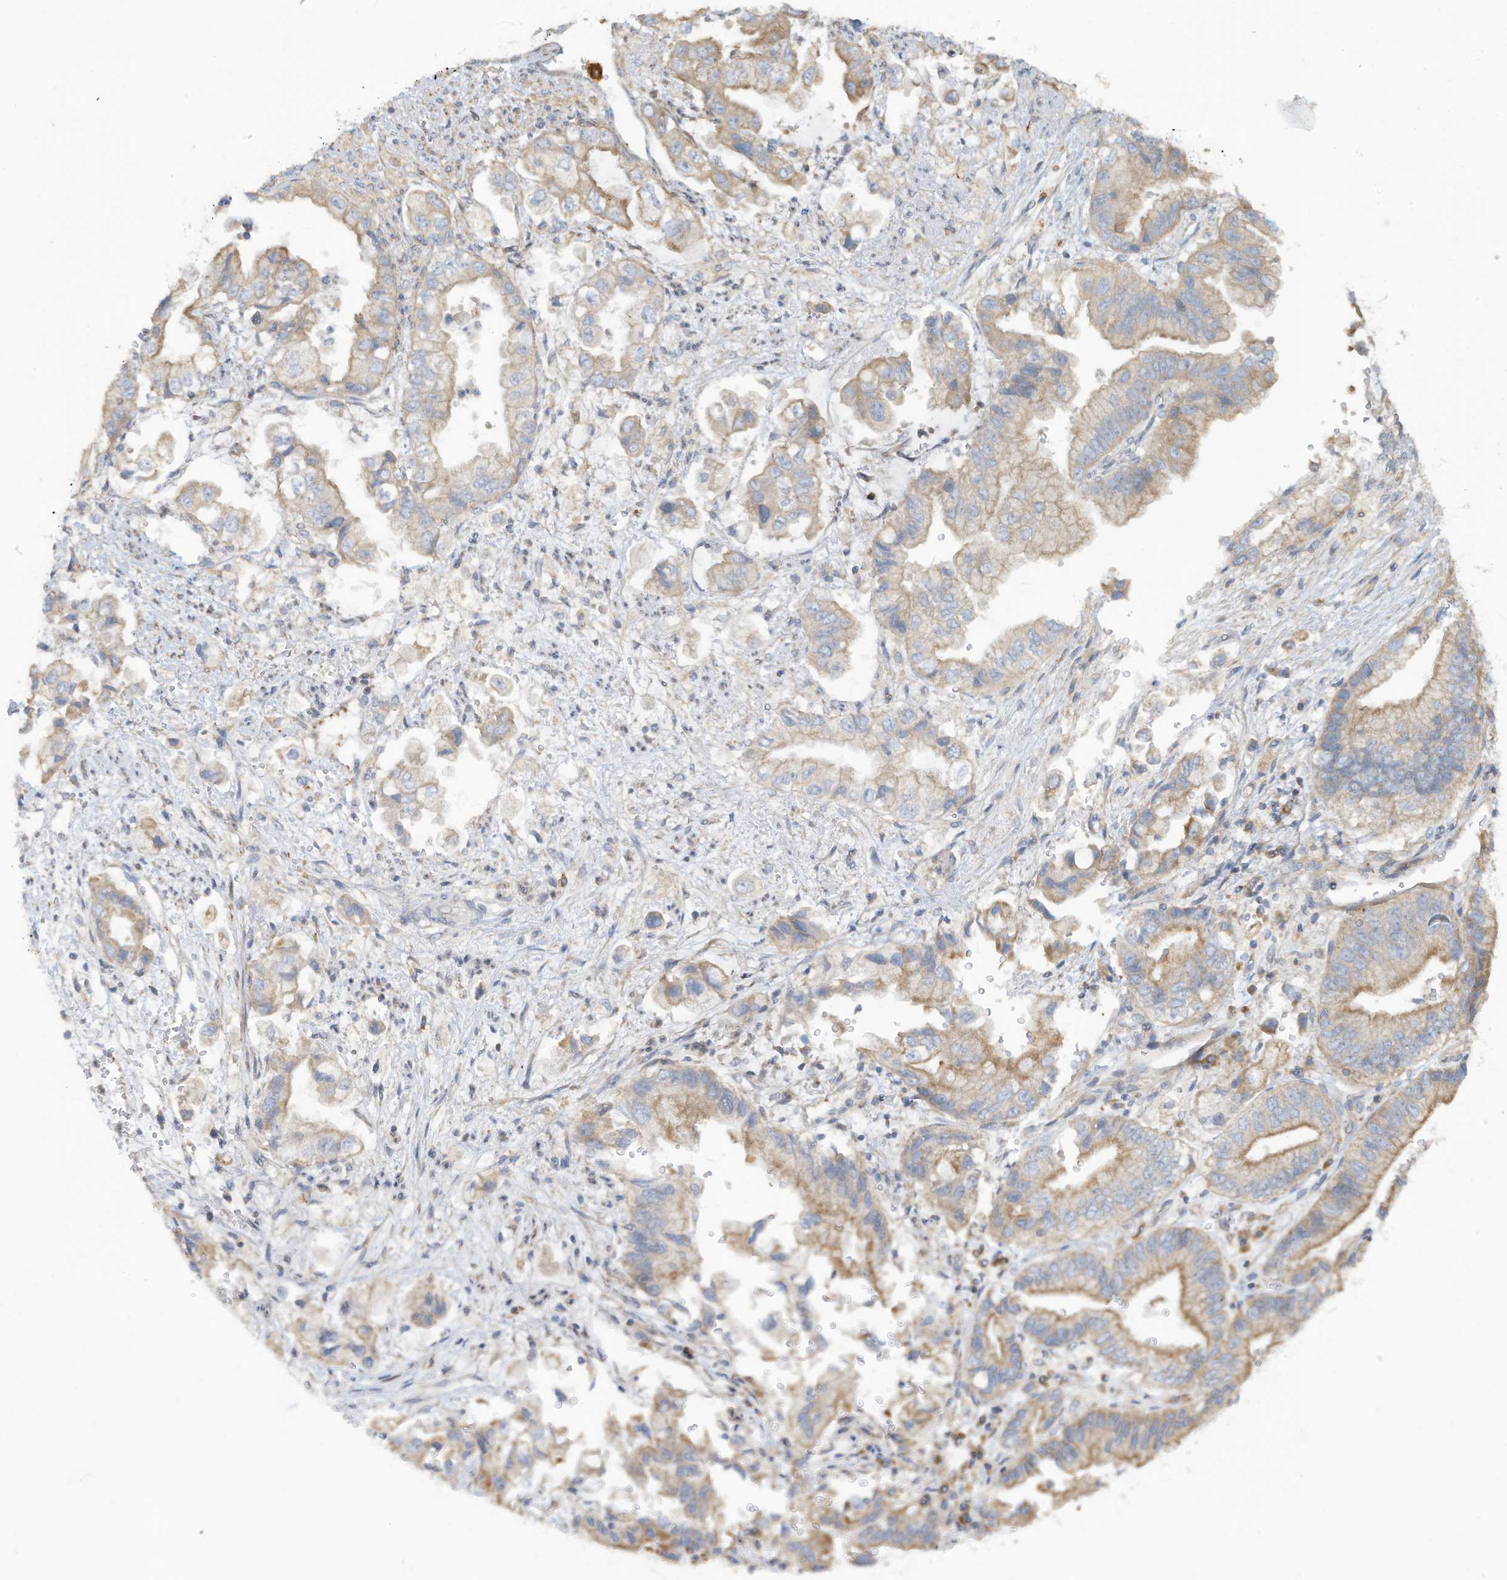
{"staining": {"intensity": "moderate", "quantity": "25%-75%", "location": "cytoplasmic/membranous"}, "tissue": "stomach cancer", "cell_type": "Tumor cells", "image_type": "cancer", "snomed": [{"axis": "morphology", "description": "Adenocarcinoma, NOS"}, {"axis": "topography", "description": "Stomach"}], "caption": "Protein staining of adenocarcinoma (stomach) tissue shows moderate cytoplasmic/membranous staining in approximately 25%-75% of tumor cells. The protein is shown in brown color, while the nuclei are stained blue.", "gene": "GTPBP2", "patient": {"sex": "male", "age": 62}}